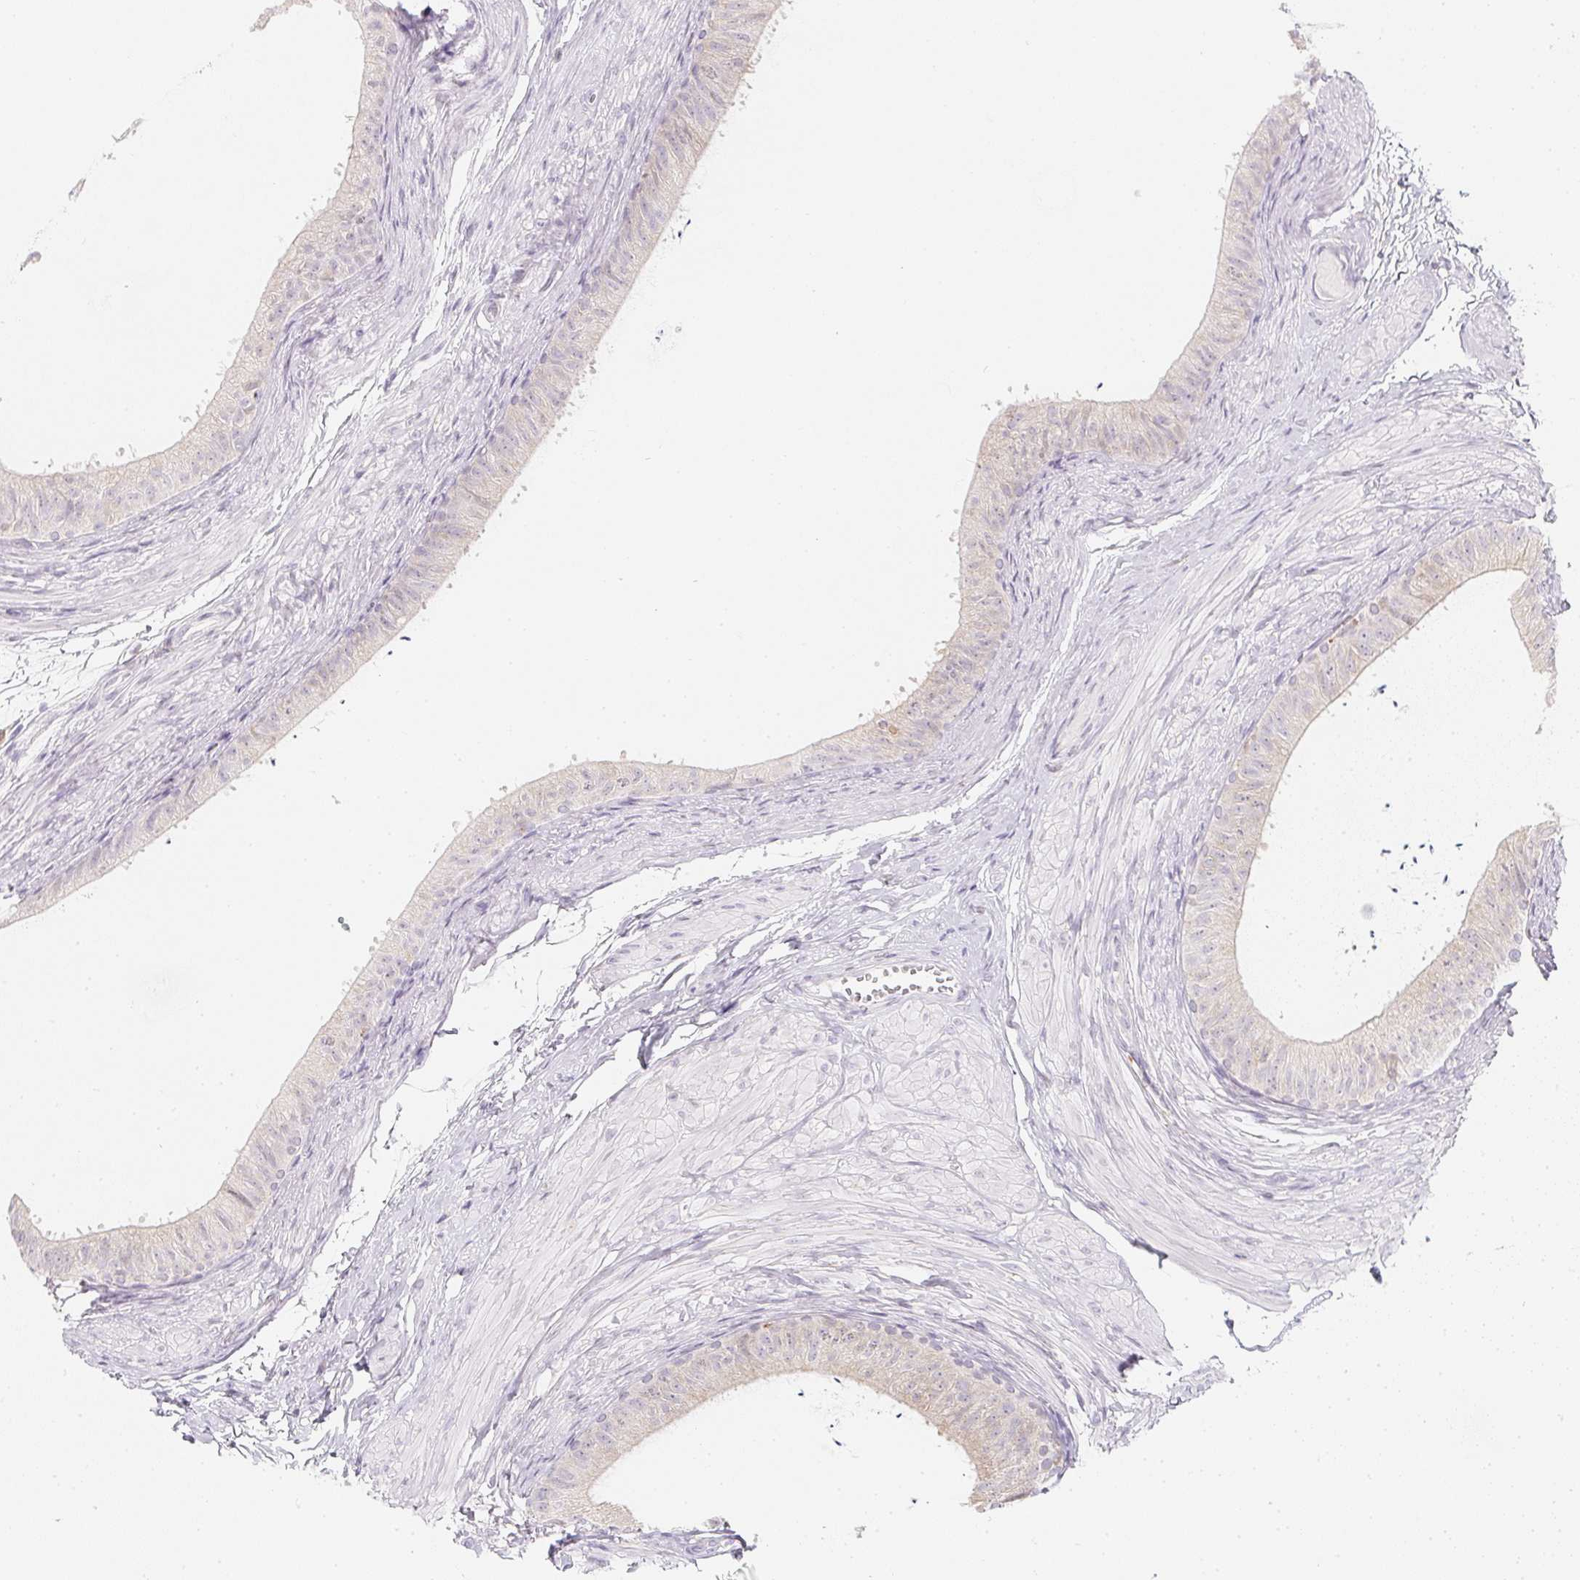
{"staining": {"intensity": "negative", "quantity": "none", "location": "none"}, "tissue": "epididymis", "cell_type": "Glandular cells", "image_type": "normal", "snomed": [{"axis": "morphology", "description": "Normal tissue, NOS"}, {"axis": "topography", "description": "Epididymis, spermatic cord, NOS"}, {"axis": "topography", "description": "Epididymis"}, {"axis": "topography", "description": "Peripheral nerve tissue"}], "caption": "A high-resolution histopathology image shows IHC staining of unremarkable epididymis, which demonstrates no significant staining in glandular cells.", "gene": "SOAT1", "patient": {"sex": "male", "age": 29}}